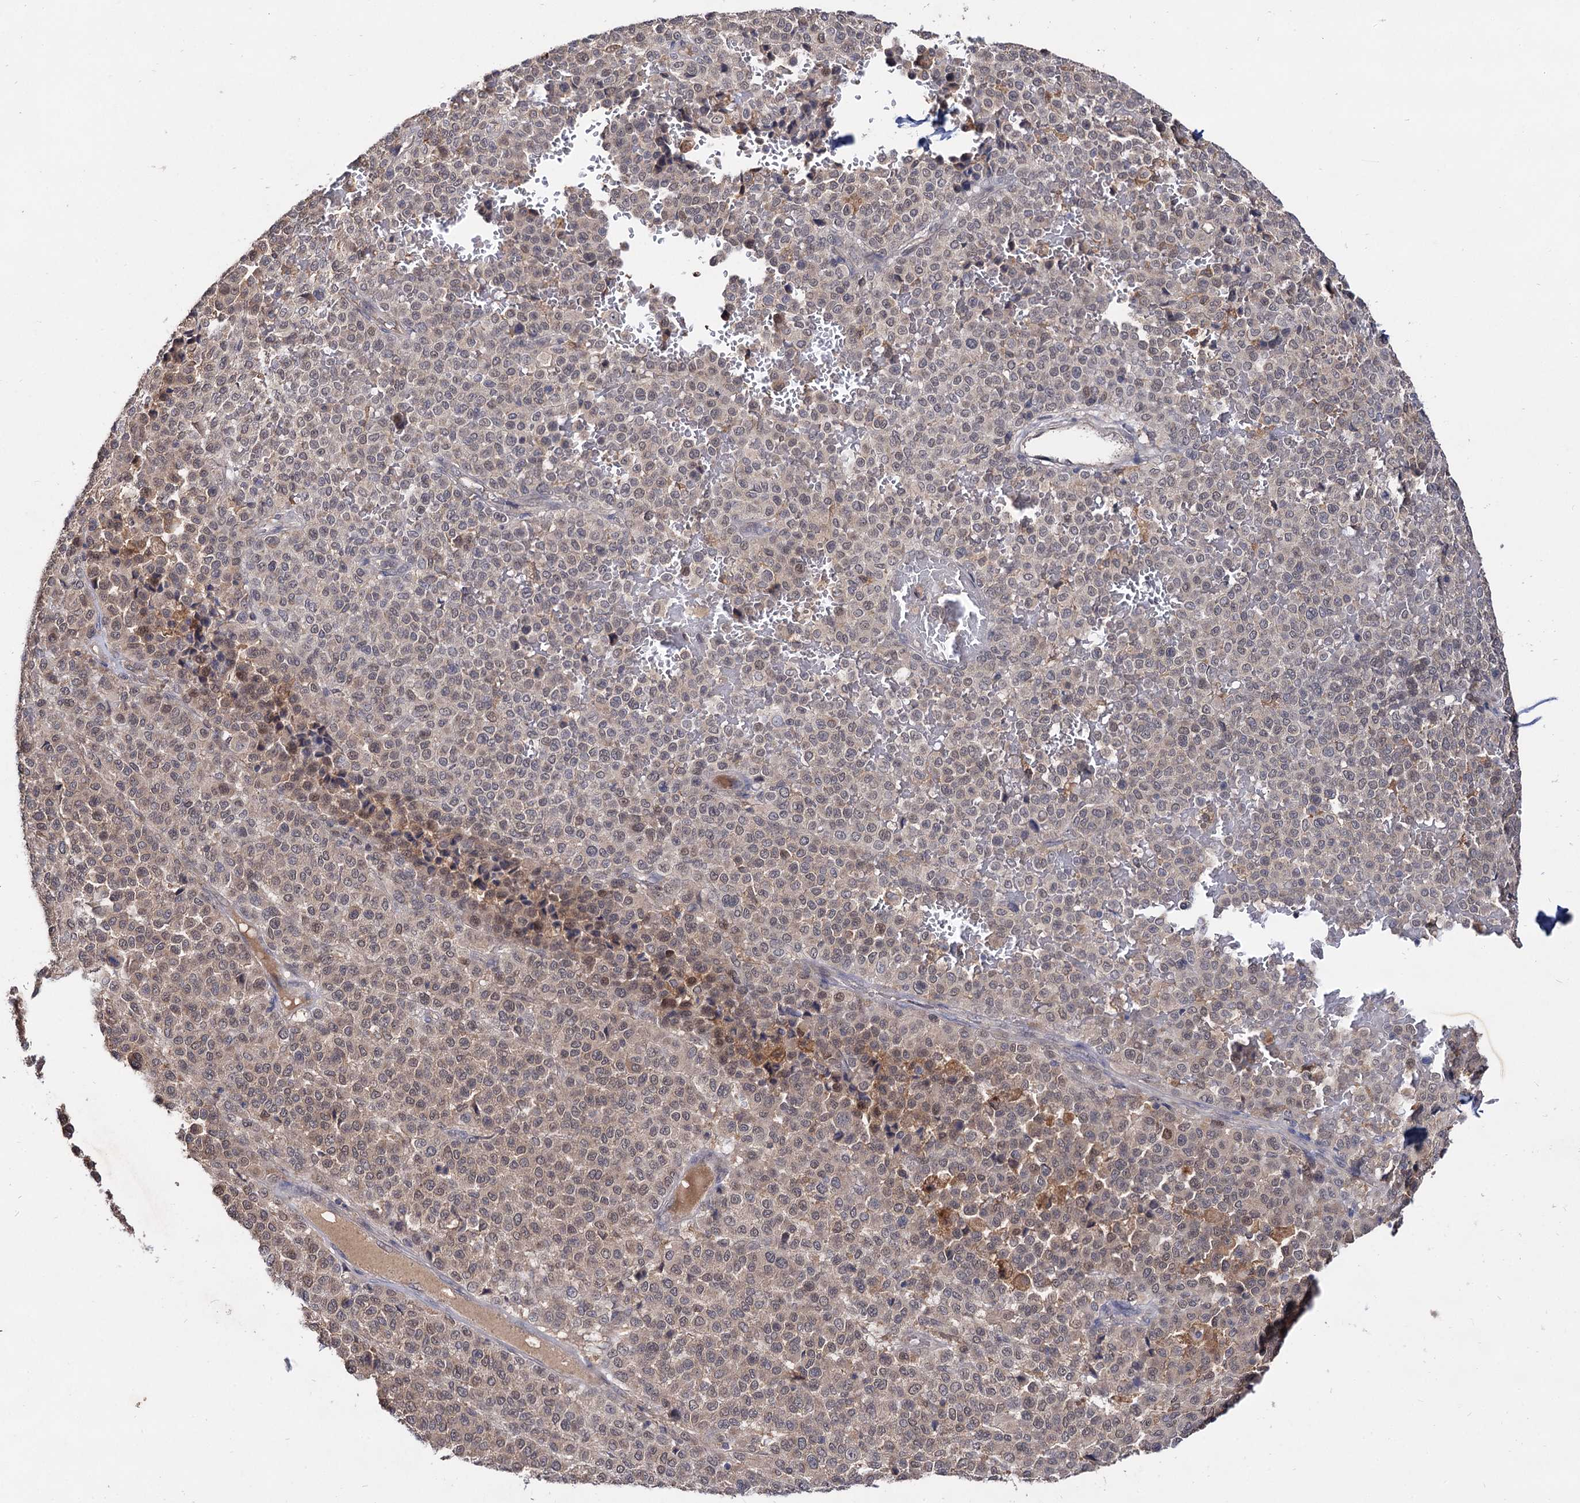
{"staining": {"intensity": "negative", "quantity": "none", "location": "none"}, "tissue": "melanoma", "cell_type": "Tumor cells", "image_type": "cancer", "snomed": [{"axis": "morphology", "description": "Malignant melanoma, Metastatic site"}, {"axis": "topography", "description": "Pancreas"}], "caption": "Protein analysis of malignant melanoma (metastatic site) shows no significant expression in tumor cells. (Immunohistochemistry, brightfield microscopy, high magnification).", "gene": "ACTR6", "patient": {"sex": "female", "age": 30}}